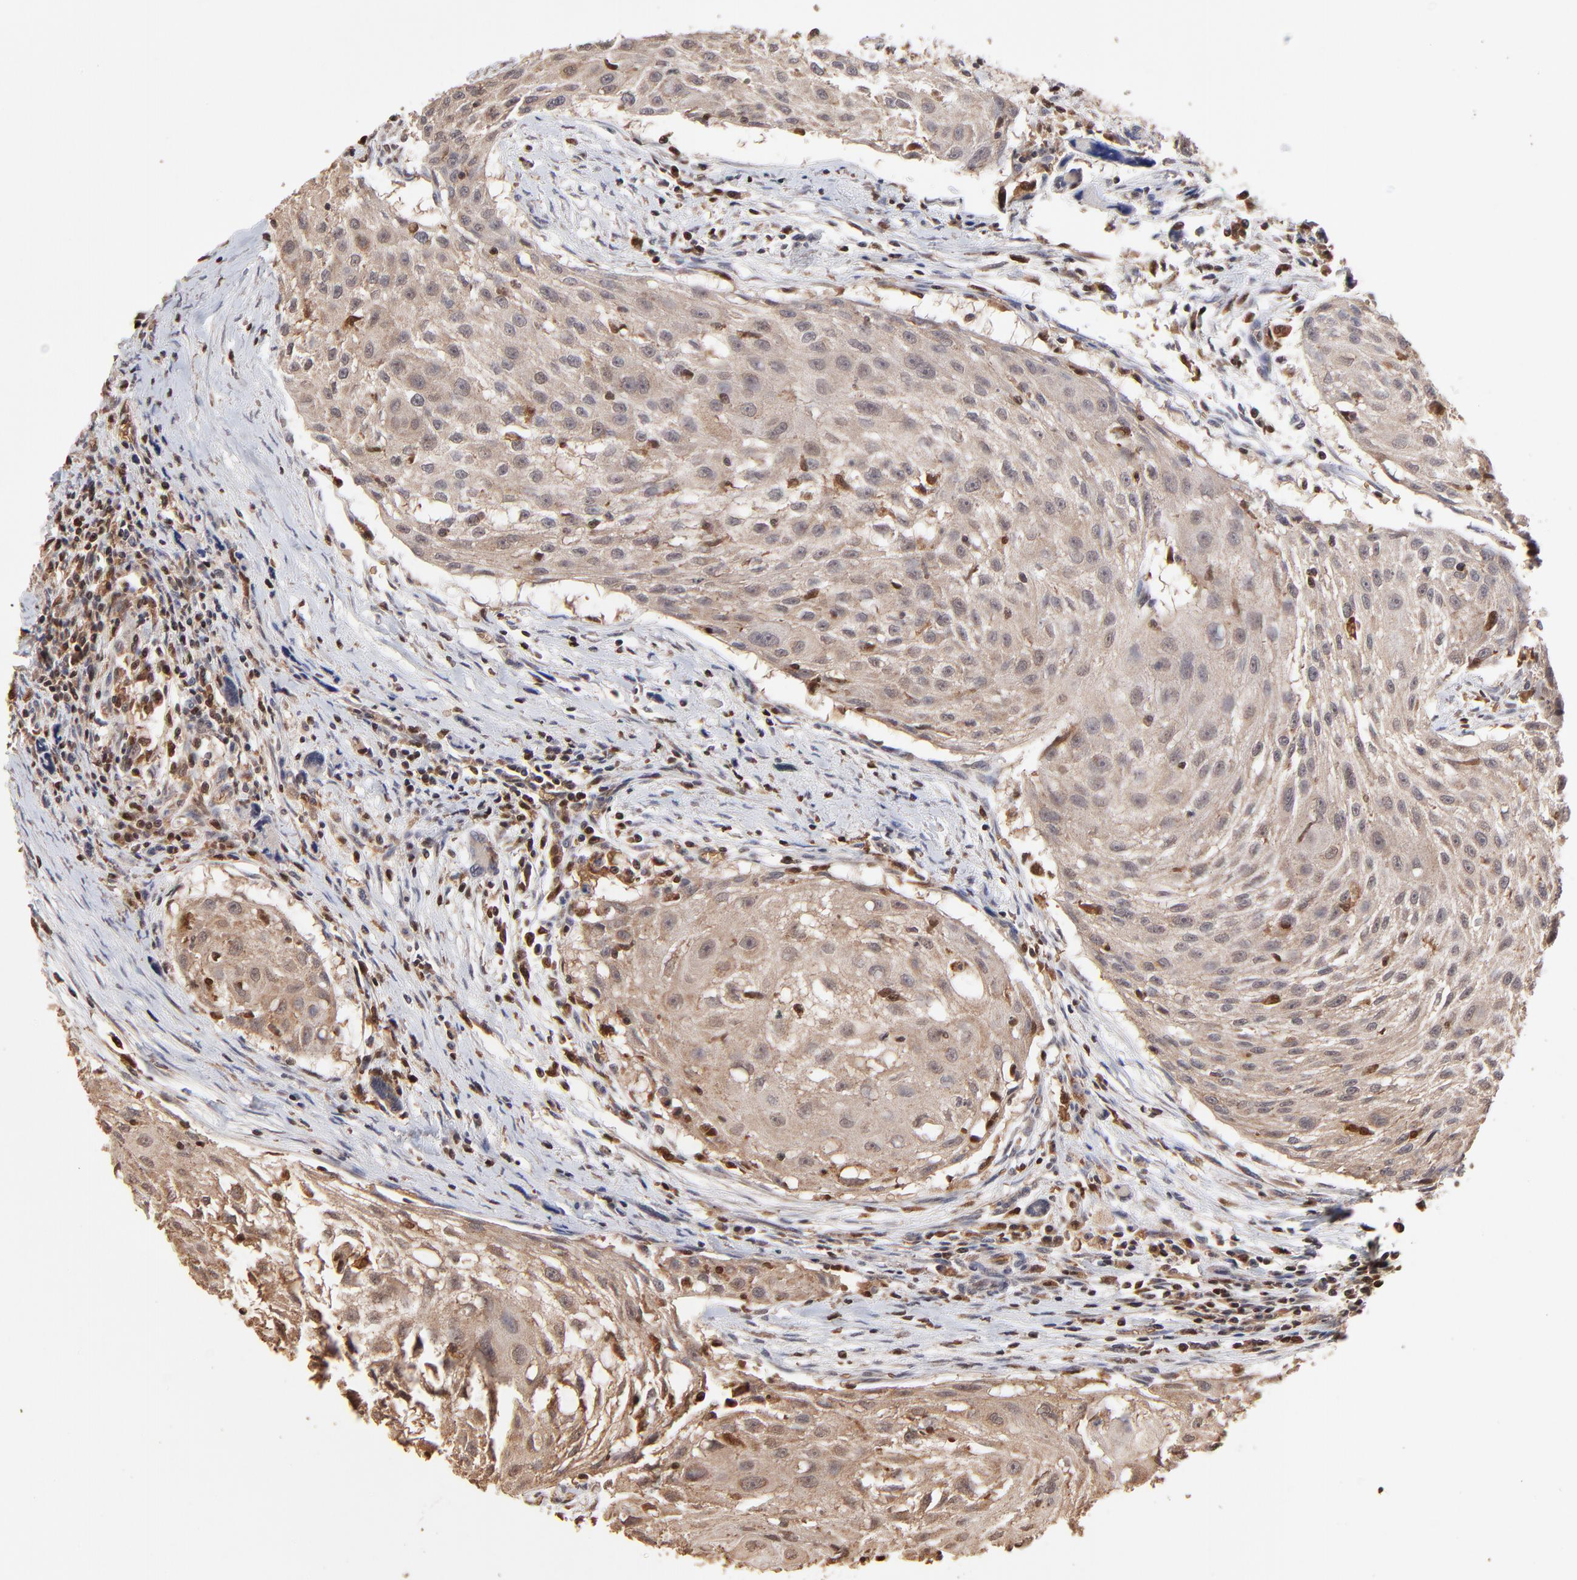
{"staining": {"intensity": "weak", "quantity": ">75%", "location": "cytoplasmic/membranous"}, "tissue": "head and neck cancer", "cell_type": "Tumor cells", "image_type": "cancer", "snomed": [{"axis": "morphology", "description": "Squamous cell carcinoma, NOS"}, {"axis": "topography", "description": "Head-Neck"}], "caption": "Squamous cell carcinoma (head and neck) stained with DAB (3,3'-diaminobenzidine) immunohistochemistry reveals low levels of weak cytoplasmic/membranous staining in about >75% of tumor cells.", "gene": "CASP1", "patient": {"sex": "male", "age": 64}}